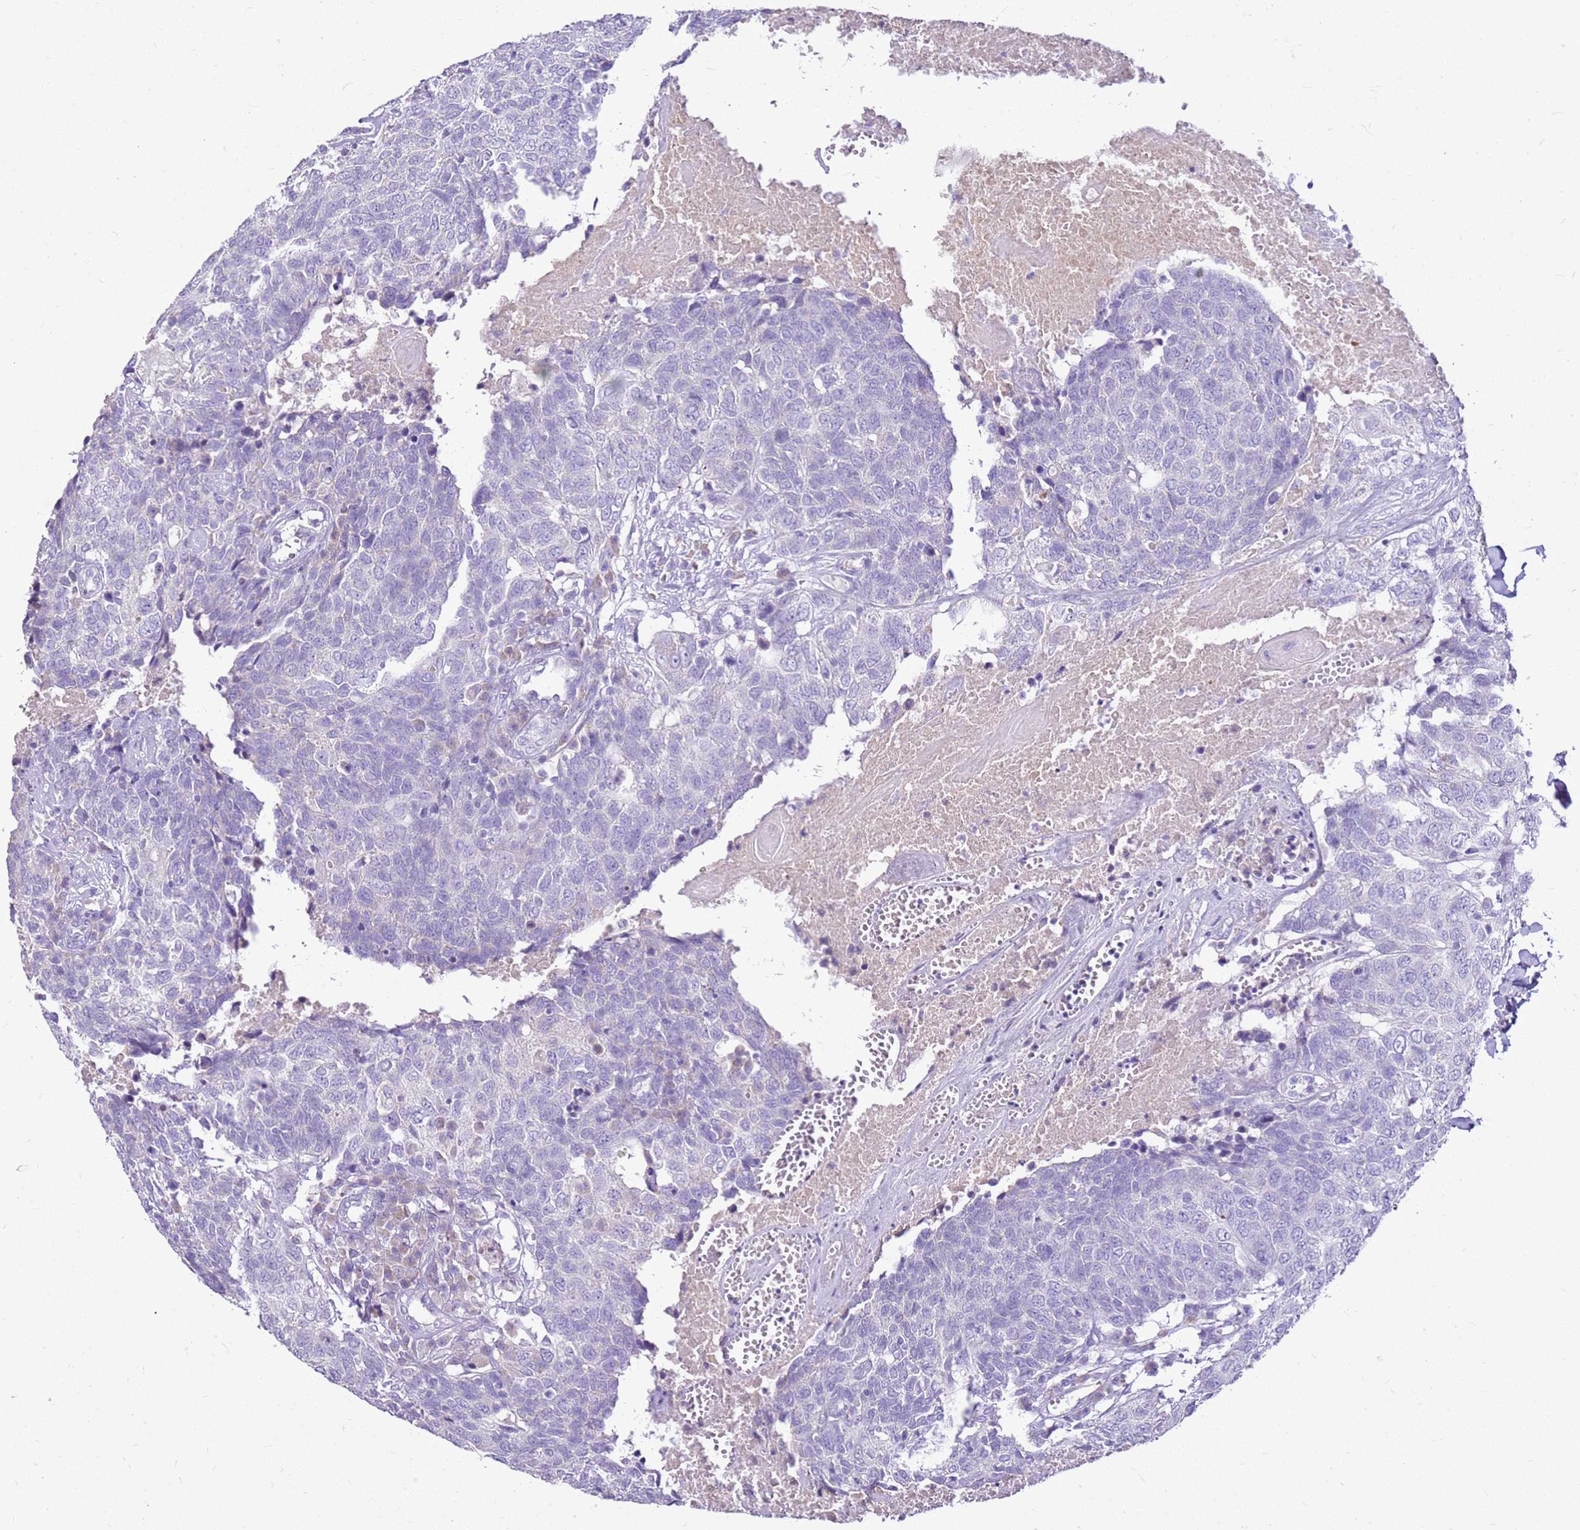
{"staining": {"intensity": "negative", "quantity": "none", "location": "none"}, "tissue": "head and neck cancer", "cell_type": "Tumor cells", "image_type": "cancer", "snomed": [{"axis": "morphology", "description": "Squamous cell carcinoma, NOS"}, {"axis": "topography", "description": "Head-Neck"}], "caption": "Immunohistochemical staining of human squamous cell carcinoma (head and neck) displays no significant positivity in tumor cells.", "gene": "FABP2", "patient": {"sex": "male", "age": 66}}